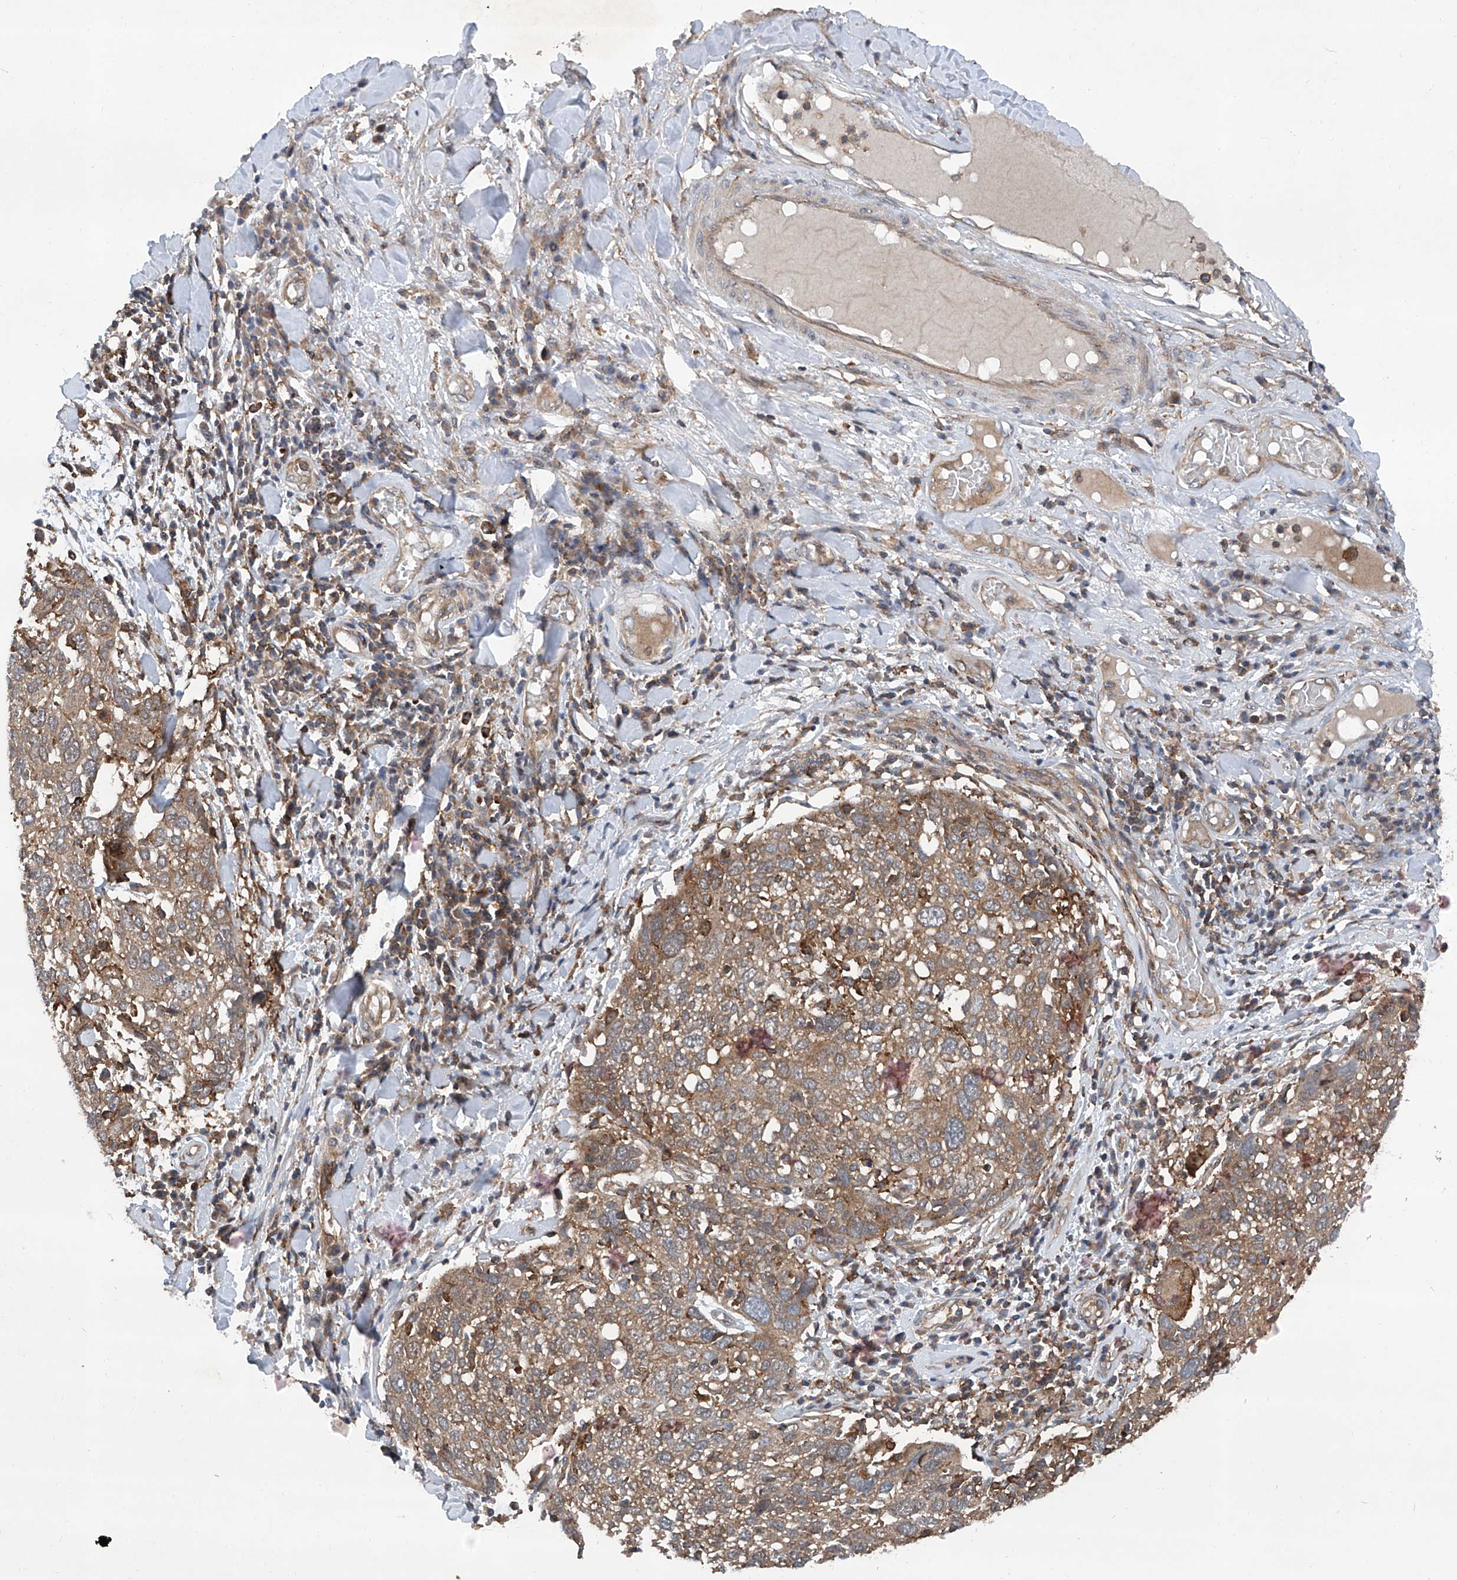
{"staining": {"intensity": "moderate", "quantity": ">75%", "location": "cytoplasmic/membranous"}, "tissue": "lung cancer", "cell_type": "Tumor cells", "image_type": "cancer", "snomed": [{"axis": "morphology", "description": "Squamous cell carcinoma, NOS"}, {"axis": "topography", "description": "Lung"}], "caption": "Brown immunohistochemical staining in human lung cancer demonstrates moderate cytoplasmic/membranous positivity in approximately >75% of tumor cells.", "gene": "SMAP1", "patient": {"sex": "male", "age": 65}}